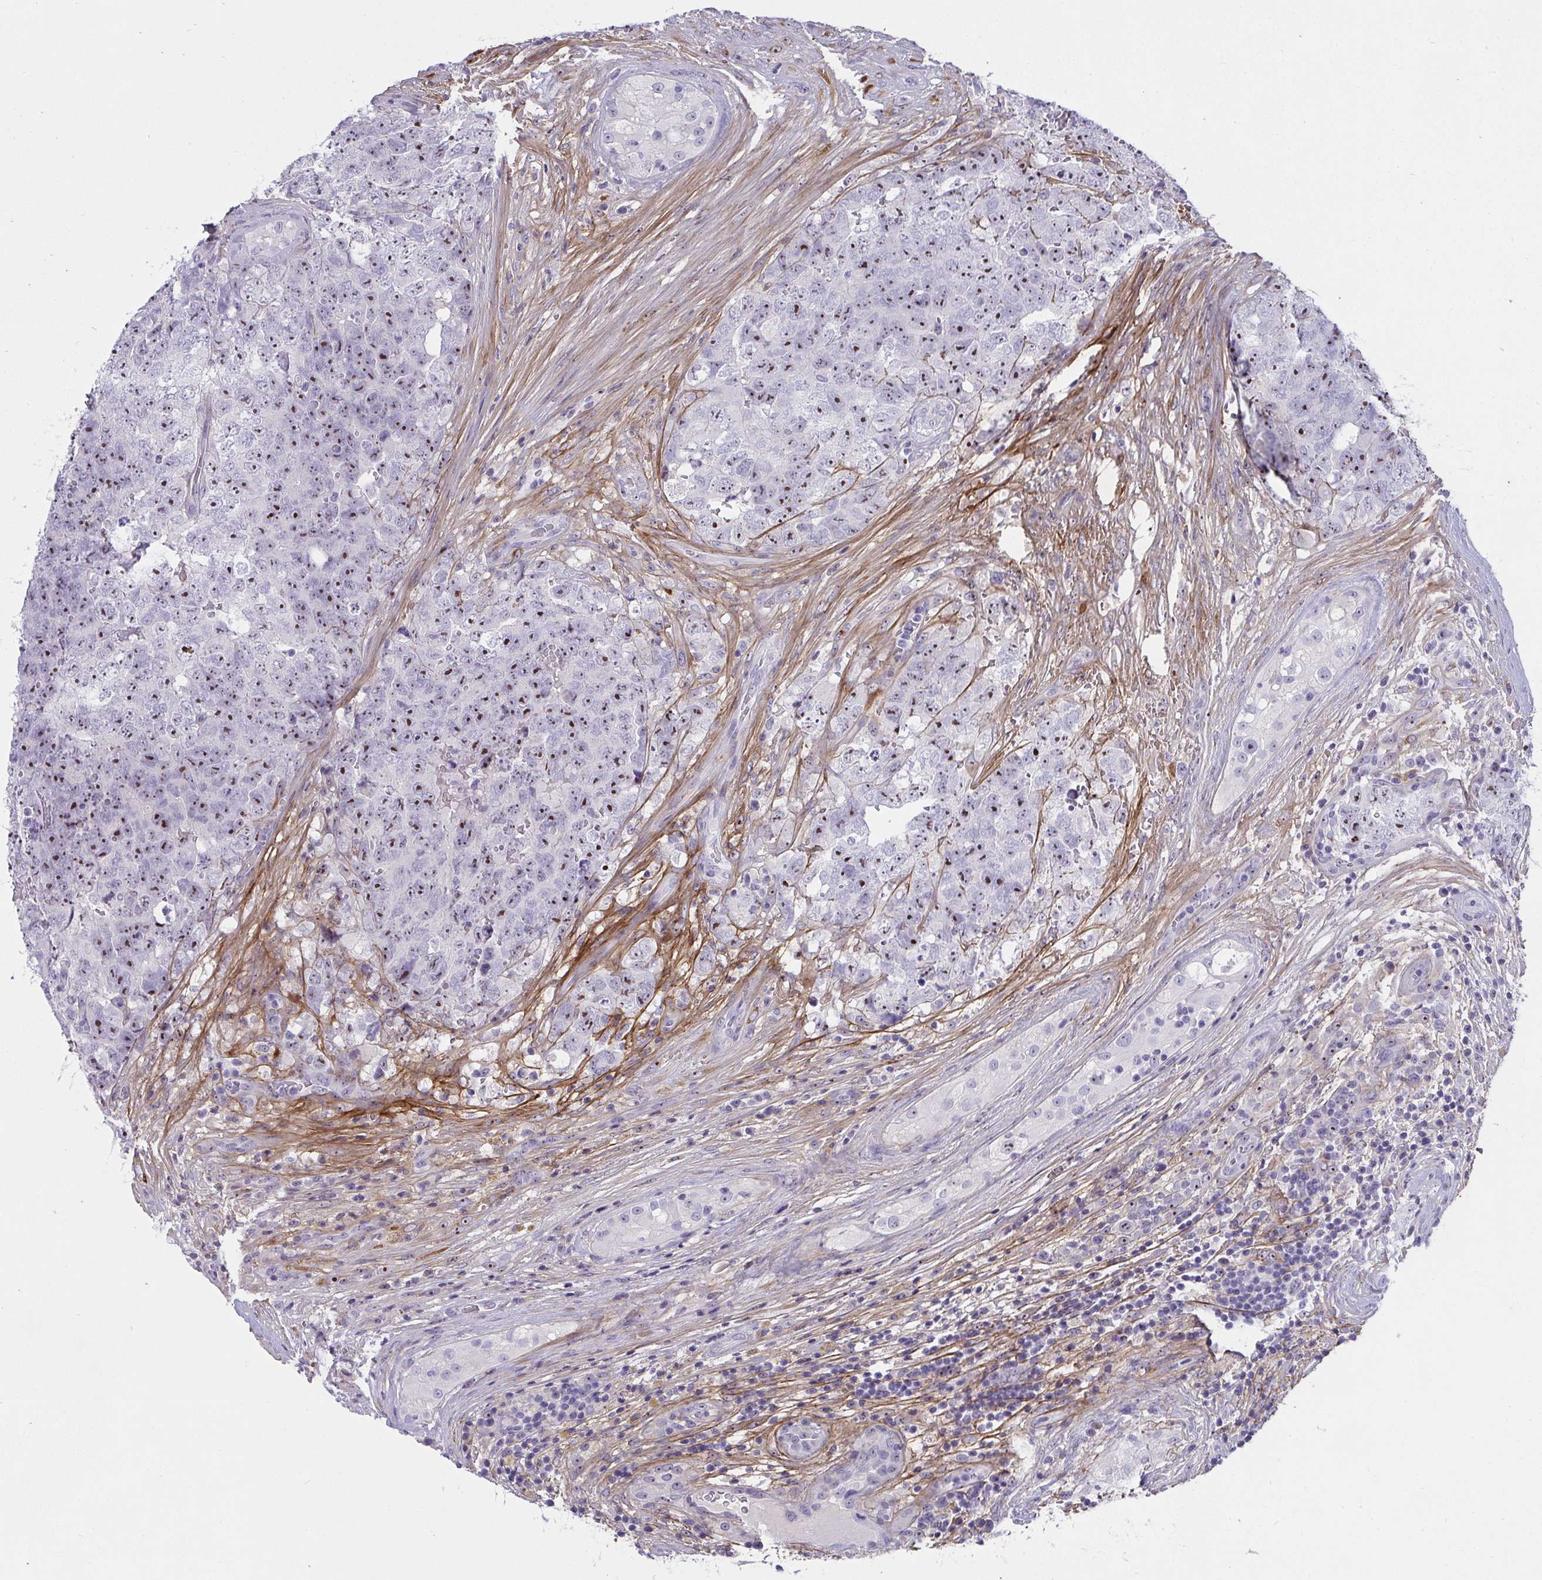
{"staining": {"intensity": "strong", "quantity": ">75%", "location": "nuclear"}, "tissue": "testis cancer", "cell_type": "Tumor cells", "image_type": "cancer", "snomed": [{"axis": "morphology", "description": "Seminoma, NOS"}, {"axis": "morphology", "description": "Teratoma, malignant, NOS"}, {"axis": "topography", "description": "Testis"}], "caption": "Strong nuclear positivity for a protein is present in about >75% of tumor cells of testis seminoma using IHC.", "gene": "LHFPL6", "patient": {"sex": "male", "age": 34}}